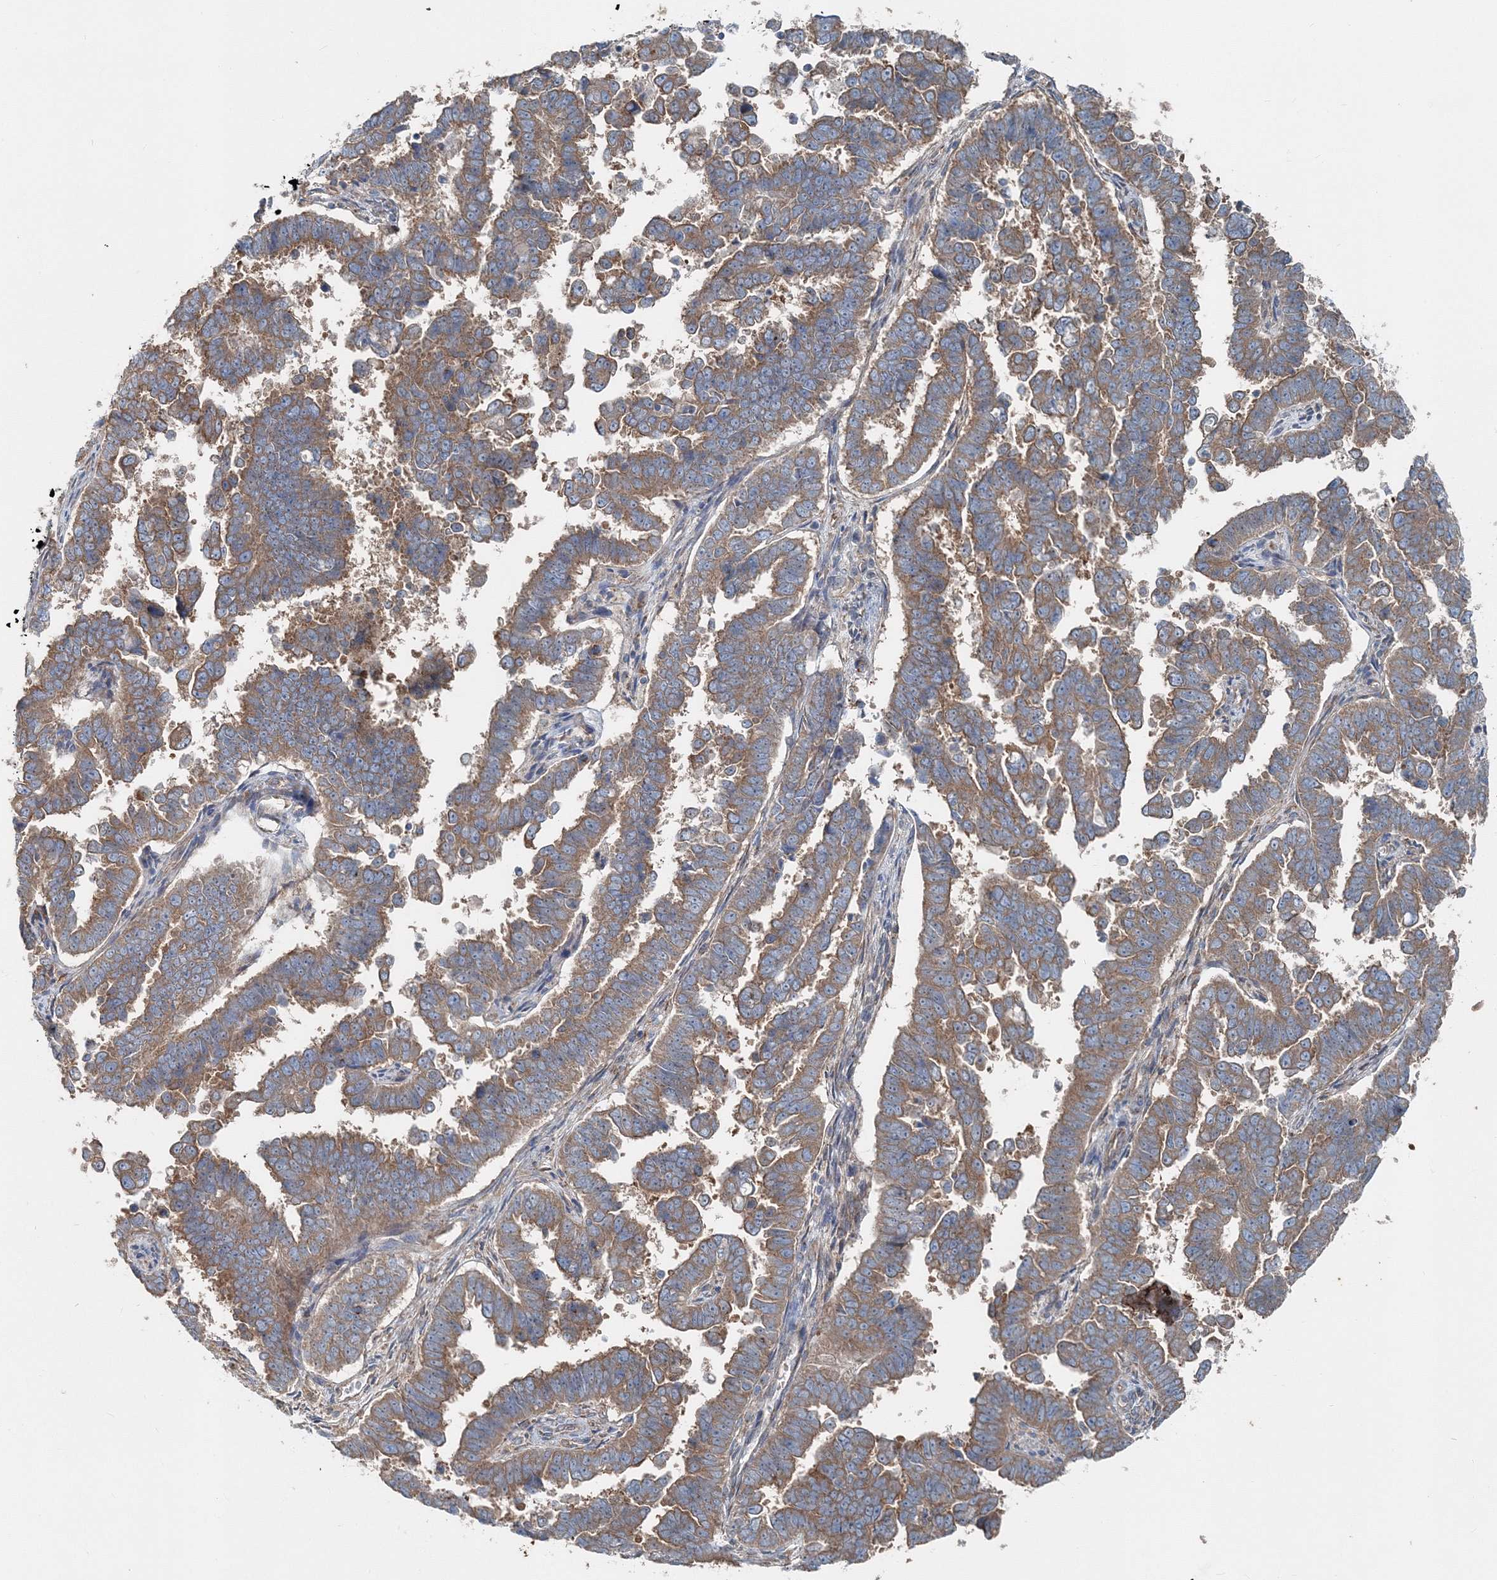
{"staining": {"intensity": "moderate", "quantity": ">75%", "location": "cytoplasmic/membranous"}, "tissue": "endometrial cancer", "cell_type": "Tumor cells", "image_type": "cancer", "snomed": [{"axis": "morphology", "description": "Adenocarcinoma, NOS"}, {"axis": "topography", "description": "Endometrium"}], "caption": "There is medium levels of moderate cytoplasmic/membranous expression in tumor cells of adenocarcinoma (endometrial), as demonstrated by immunohistochemical staining (brown color).", "gene": "MPHOSPH9", "patient": {"sex": "female", "age": 75}}